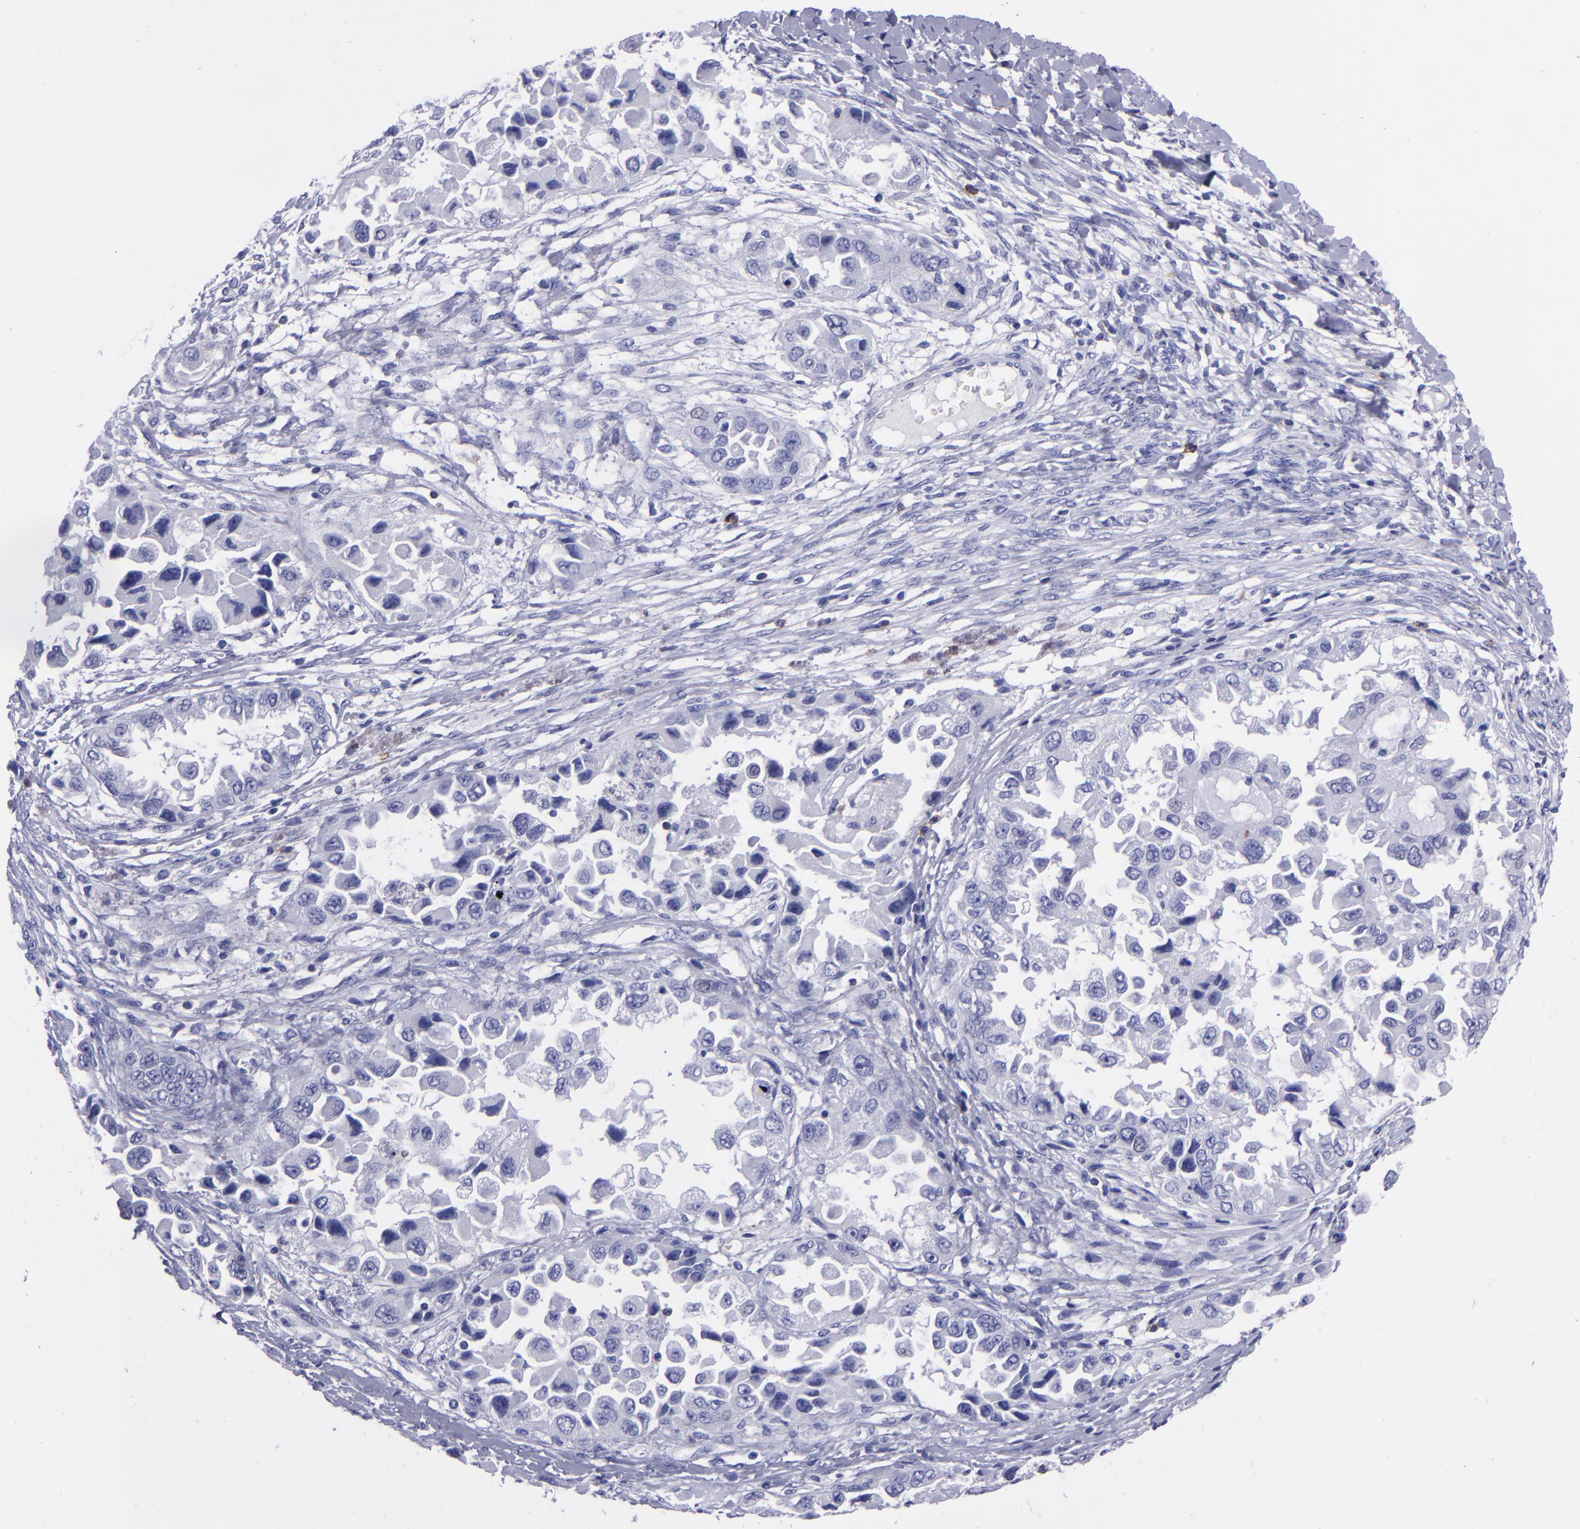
{"staining": {"intensity": "negative", "quantity": "none", "location": "none"}, "tissue": "ovarian cancer", "cell_type": "Tumor cells", "image_type": "cancer", "snomed": [{"axis": "morphology", "description": "Cystadenocarcinoma, serous, NOS"}, {"axis": "topography", "description": "Ovary"}], "caption": "Serous cystadenocarcinoma (ovarian) was stained to show a protein in brown. There is no significant expression in tumor cells.", "gene": "CD6", "patient": {"sex": "female", "age": 84}}